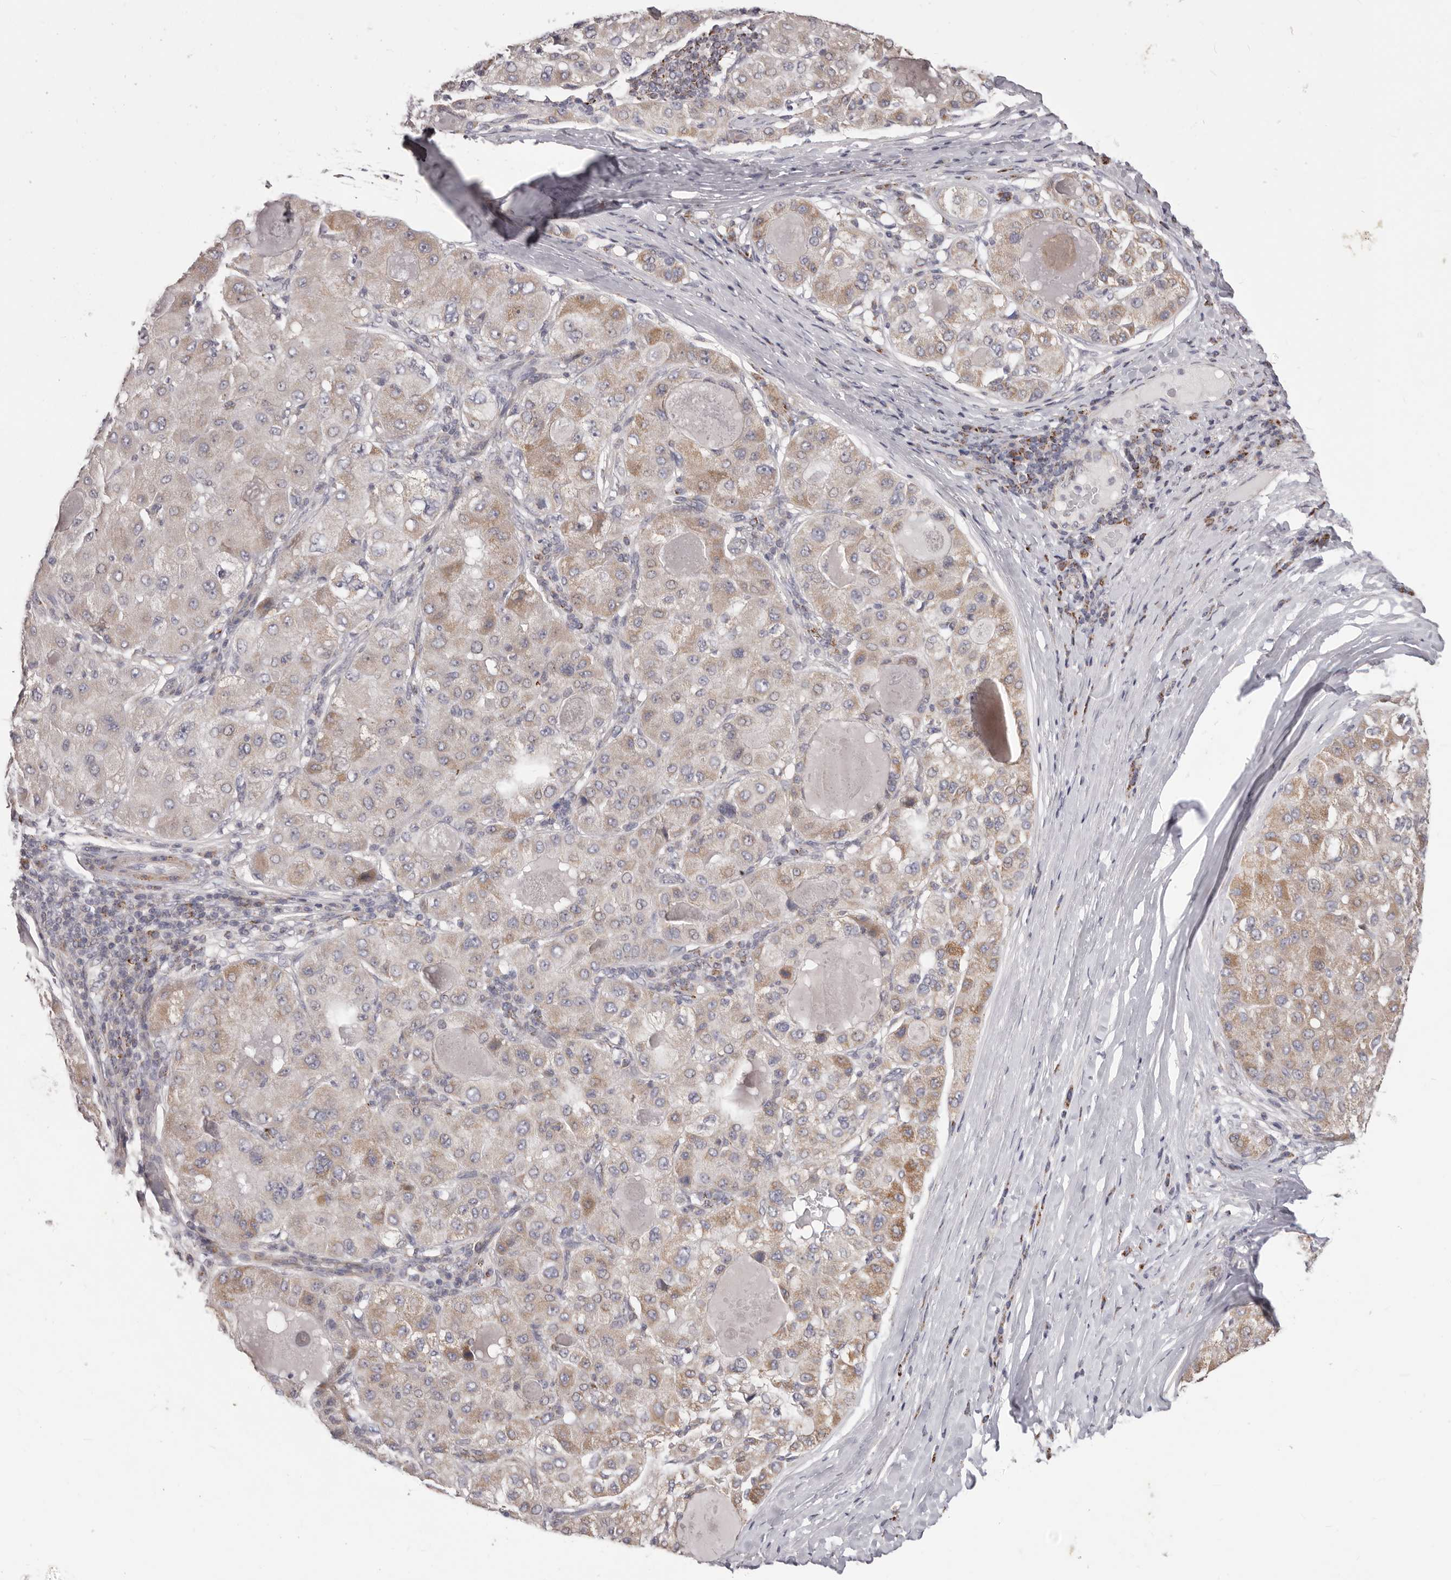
{"staining": {"intensity": "weak", "quantity": ">75%", "location": "cytoplasmic/membranous"}, "tissue": "liver cancer", "cell_type": "Tumor cells", "image_type": "cancer", "snomed": [{"axis": "morphology", "description": "Carcinoma, Hepatocellular, NOS"}, {"axis": "topography", "description": "Liver"}], "caption": "The photomicrograph reveals staining of hepatocellular carcinoma (liver), revealing weak cytoplasmic/membranous protein expression (brown color) within tumor cells.", "gene": "PRMT2", "patient": {"sex": "male", "age": 80}}